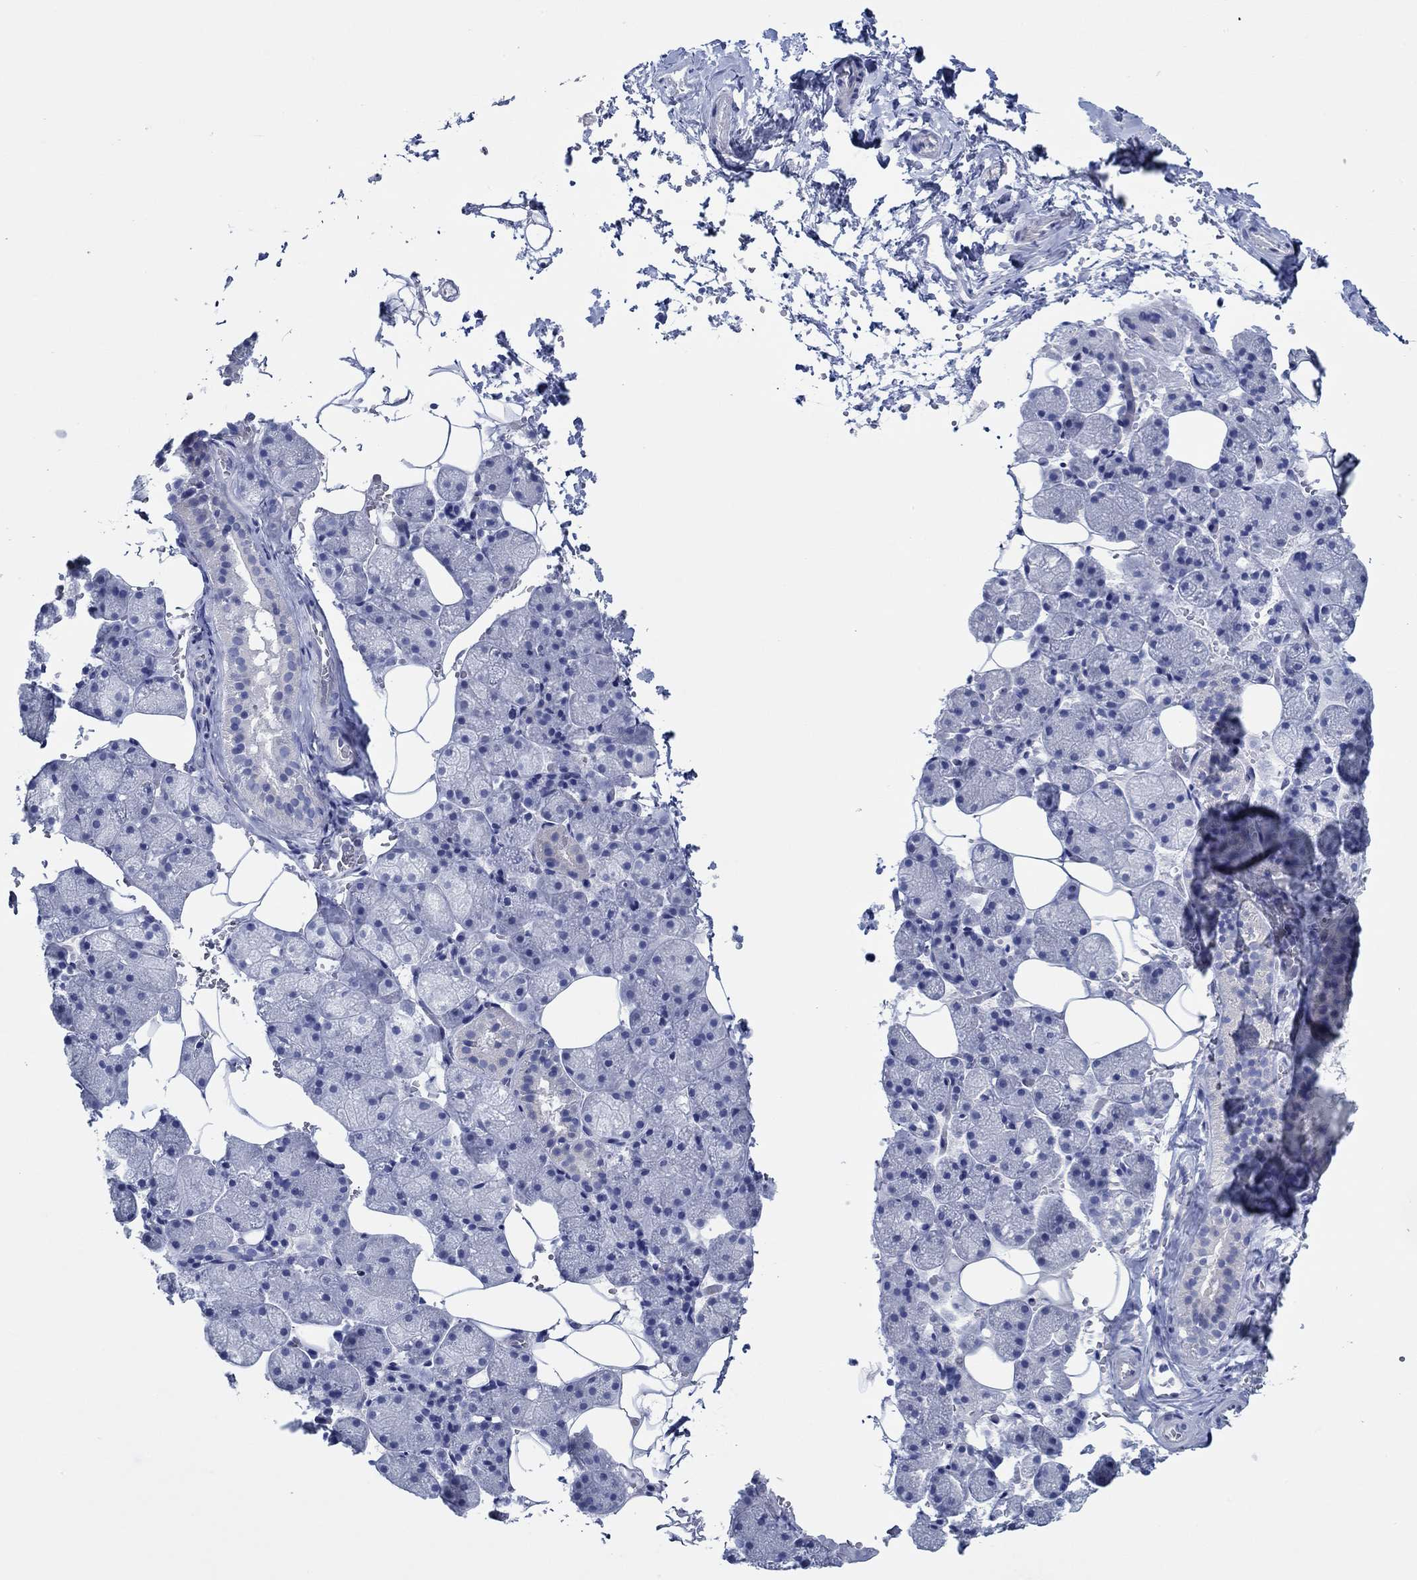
{"staining": {"intensity": "negative", "quantity": "none", "location": "none"}, "tissue": "salivary gland", "cell_type": "Glandular cells", "image_type": "normal", "snomed": [{"axis": "morphology", "description": "Normal tissue, NOS"}, {"axis": "topography", "description": "Salivary gland"}], "caption": "Normal salivary gland was stained to show a protein in brown. There is no significant positivity in glandular cells. (Stains: DAB IHC with hematoxylin counter stain, Microscopy: brightfield microscopy at high magnification).", "gene": "IGFBP6", "patient": {"sex": "male", "age": 38}}